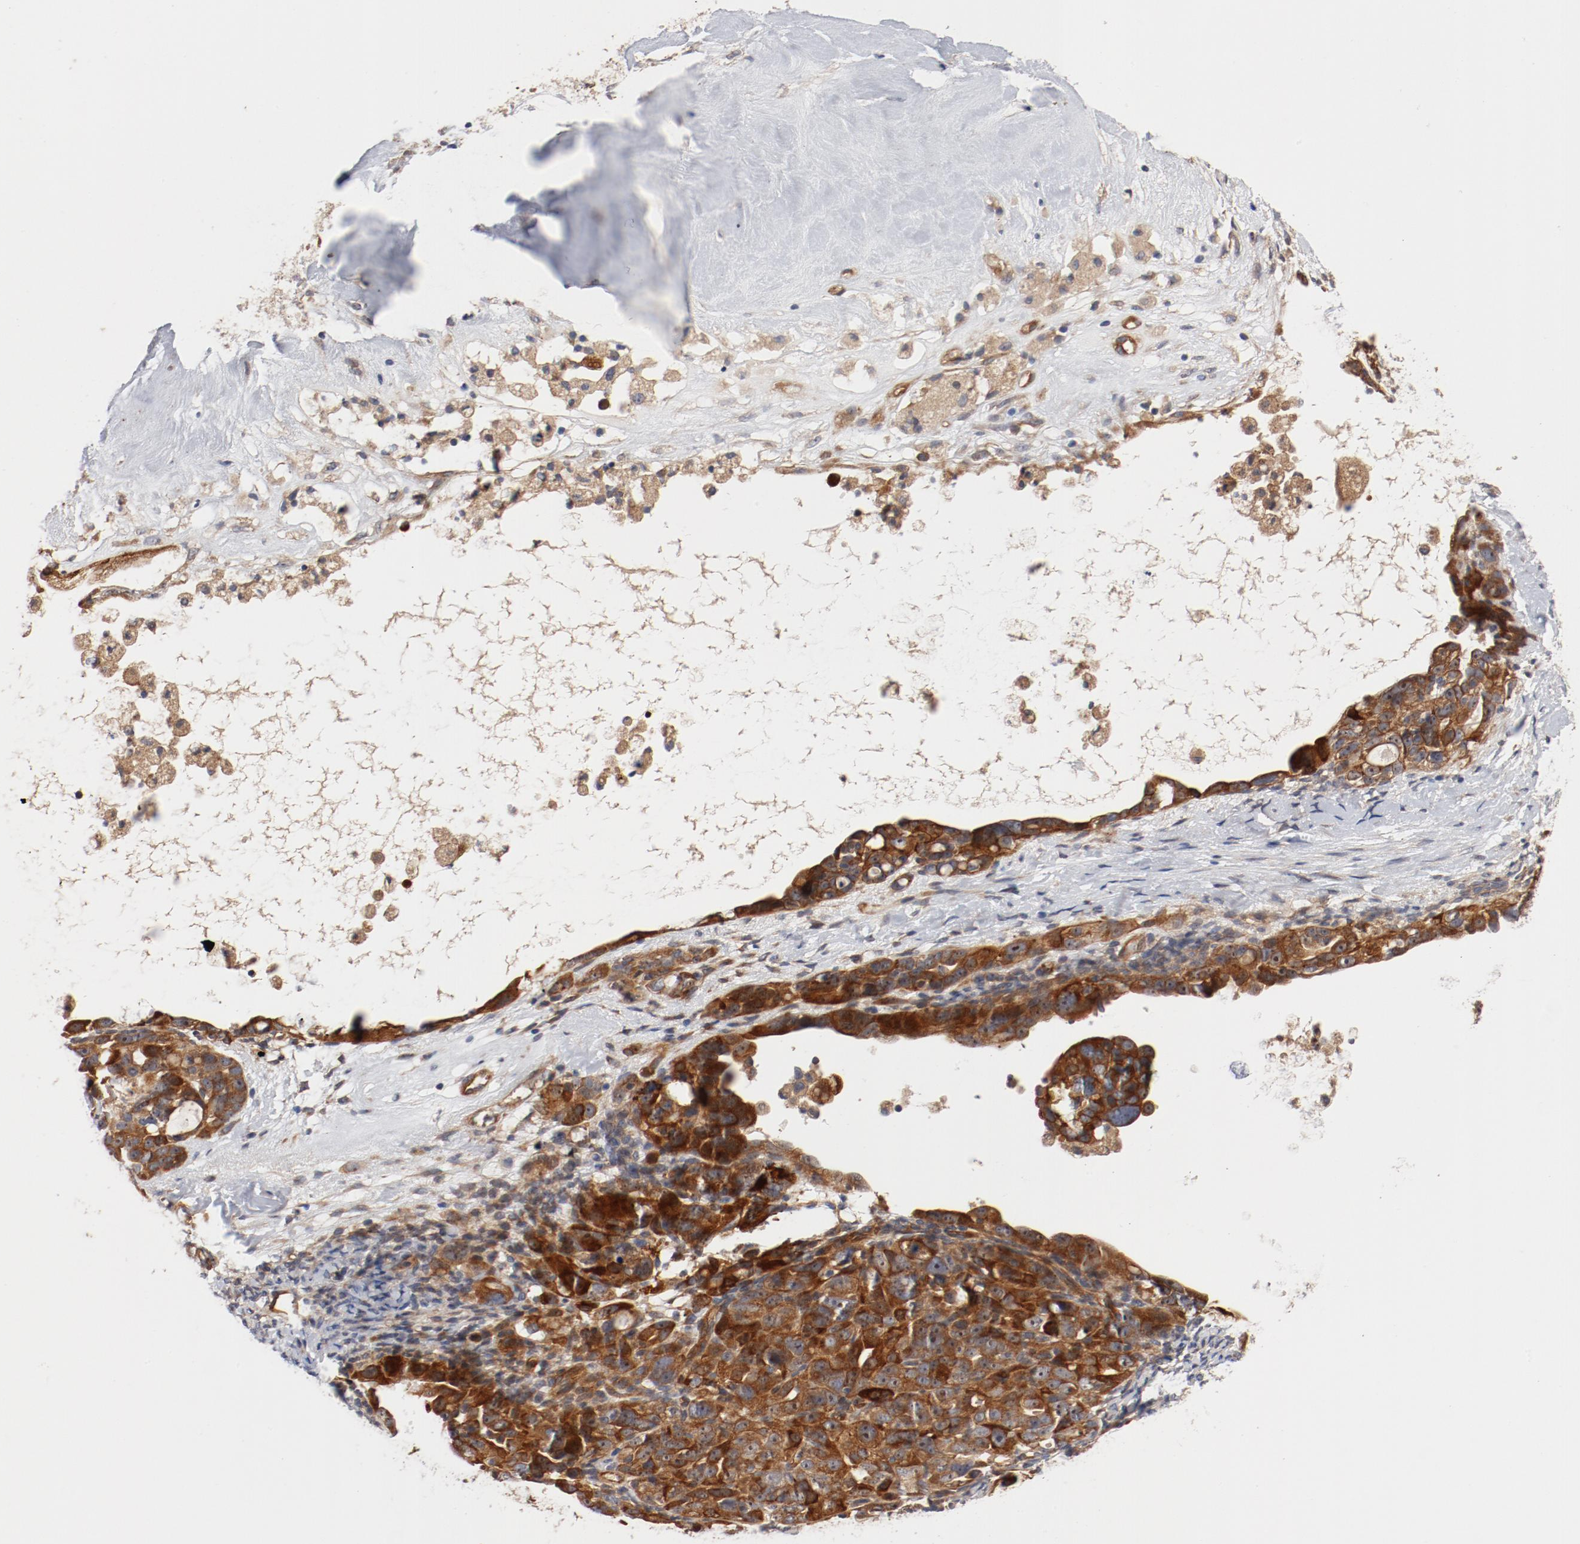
{"staining": {"intensity": "strong", "quantity": ">75%", "location": "cytoplasmic/membranous"}, "tissue": "ovarian cancer", "cell_type": "Tumor cells", "image_type": "cancer", "snomed": [{"axis": "morphology", "description": "Cystadenocarcinoma, serous, NOS"}, {"axis": "topography", "description": "Ovary"}], "caption": "Immunohistochemistry photomicrograph of ovarian cancer stained for a protein (brown), which reveals high levels of strong cytoplasmic/membranous positivity in about >75% of tumor cells.", "gene": "PITPNM2", "patient": {"sex": "female", "age": 66}}